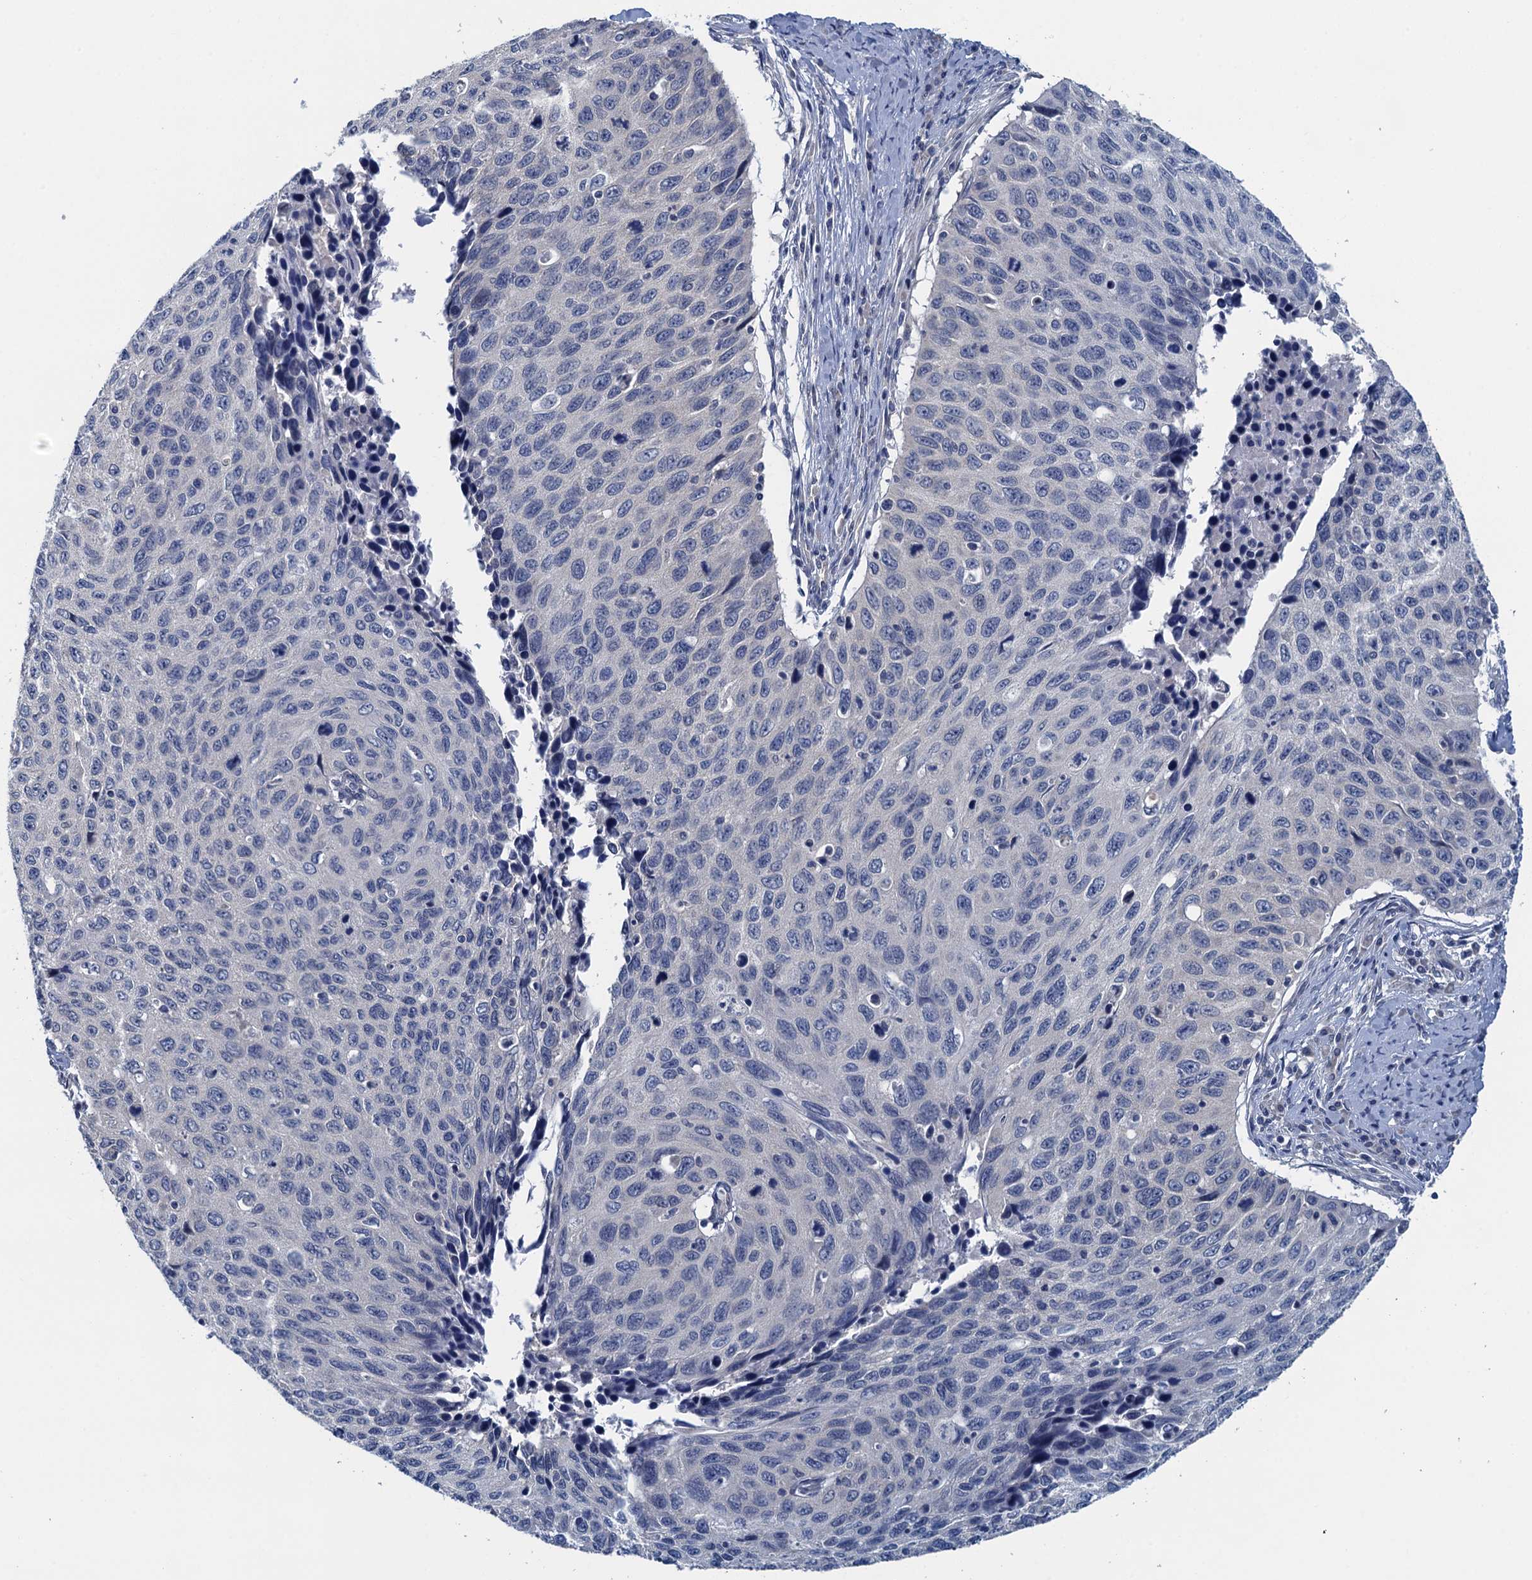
{"staining": {"intensity": "negative", "quantity": "none", "location": "none"}, "tissue": "cervical cancer", "cell_type": "Tumor cells", "image_type": "cancer", "snomed": [{"axis": "morphology", "description": "Squamous cell carcinoma, NOS"}, {"axis": "topography", "description": "Cervix"}], "caption": "Tumor cells are negative for brown protein staining in squamous cell carcinoma (cervical).", "gene": "CTU2", "patient": {"sex": "female", "age": 53}}